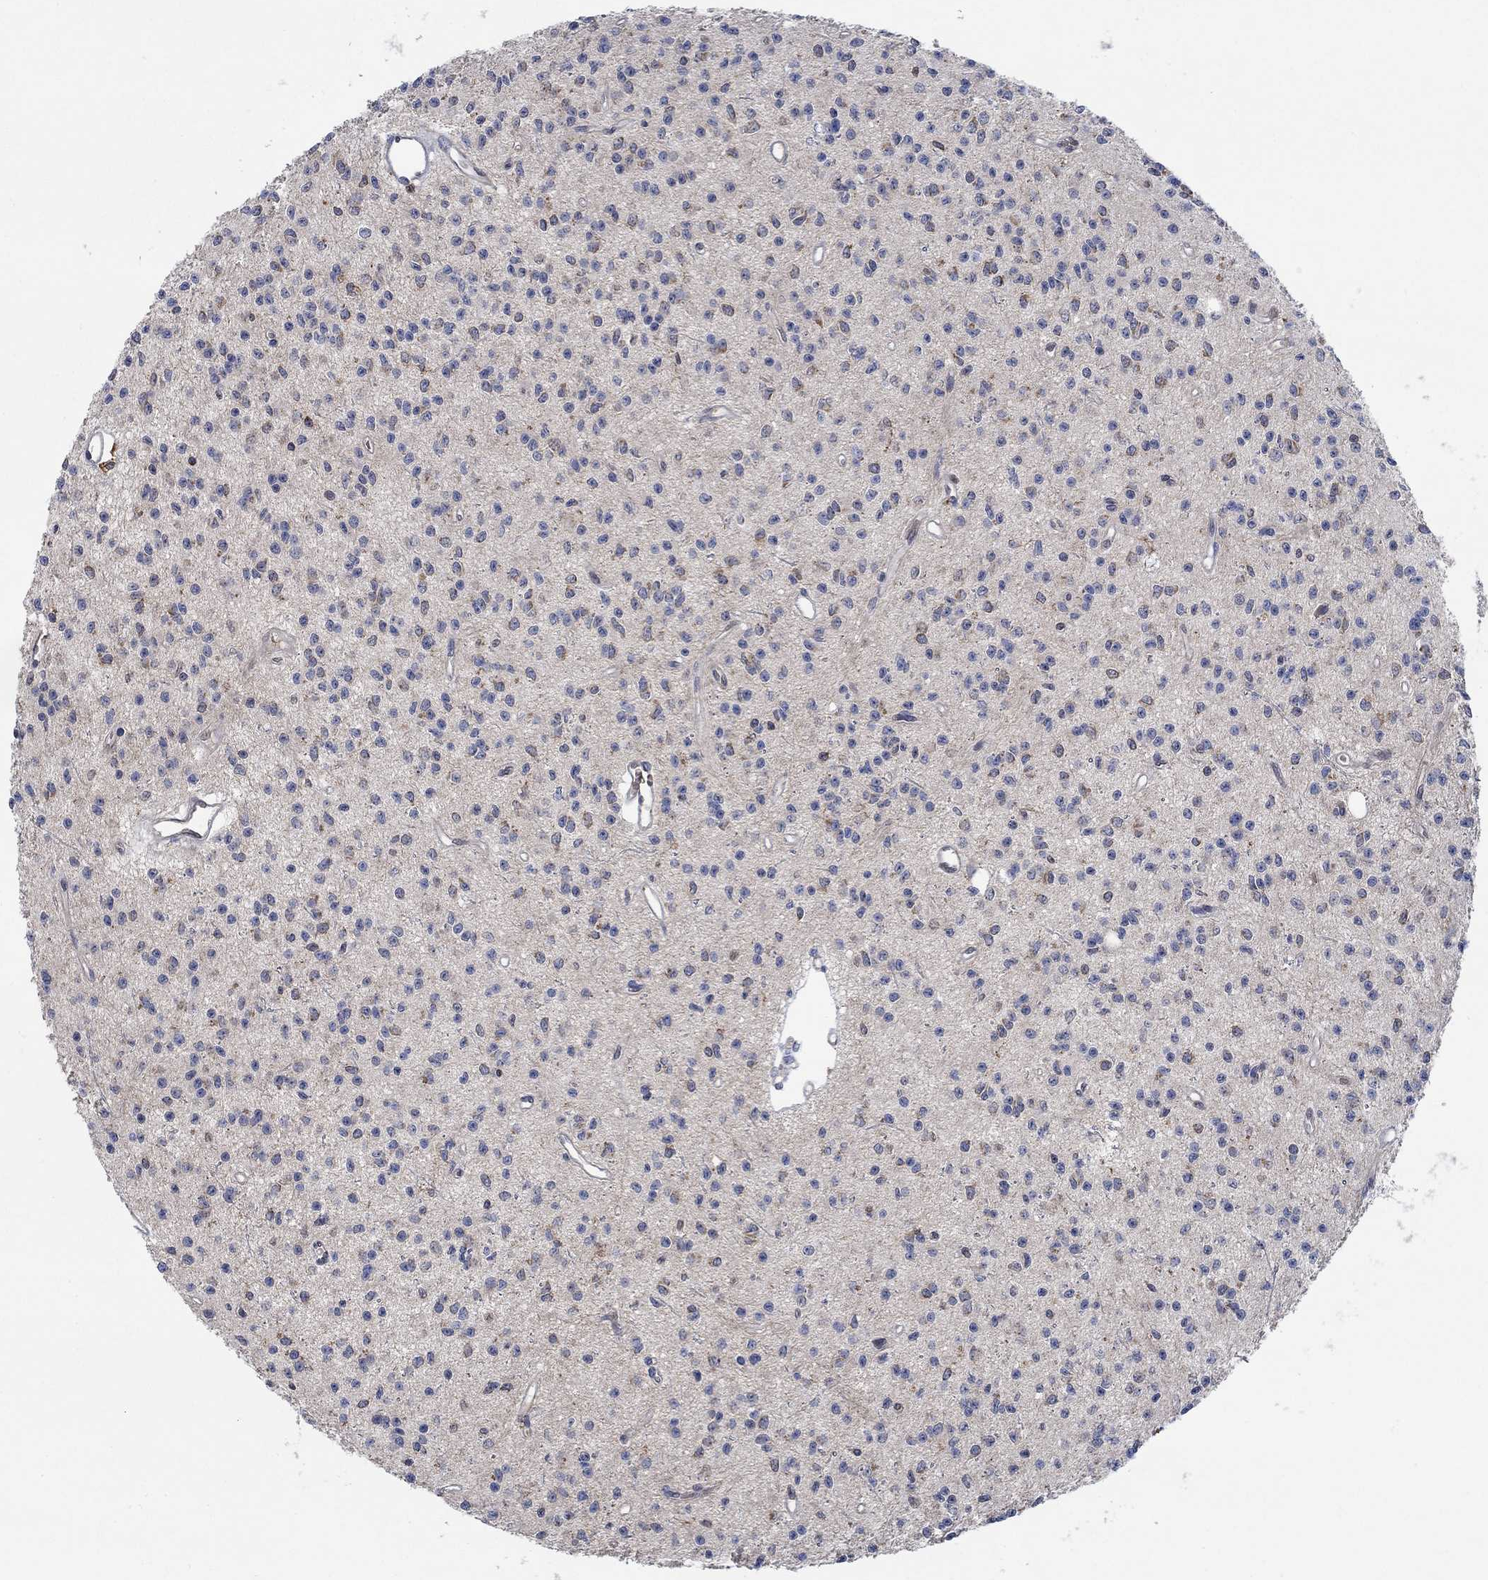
{"staining": {"intensity": "moderate", "quantity": "<25%", "location": "cytoplasmic/membranous"}, "tissue": "glioma", "cell_type": "Tumor cells", "image_type": "cancer", "snomed": [{"axis": "morphology", "description": "Glioma, malignant, Low grade"}, {"axis": "topography", "description": "Brain"}], "caption": "This is an image of IHC staining of malignant glioma (low-grade), which shows moderate staining in the cytoplasmic/membranous of tumor cells.", "gene": "MPP1", "patient": {"sex": "female", "age": 45}}